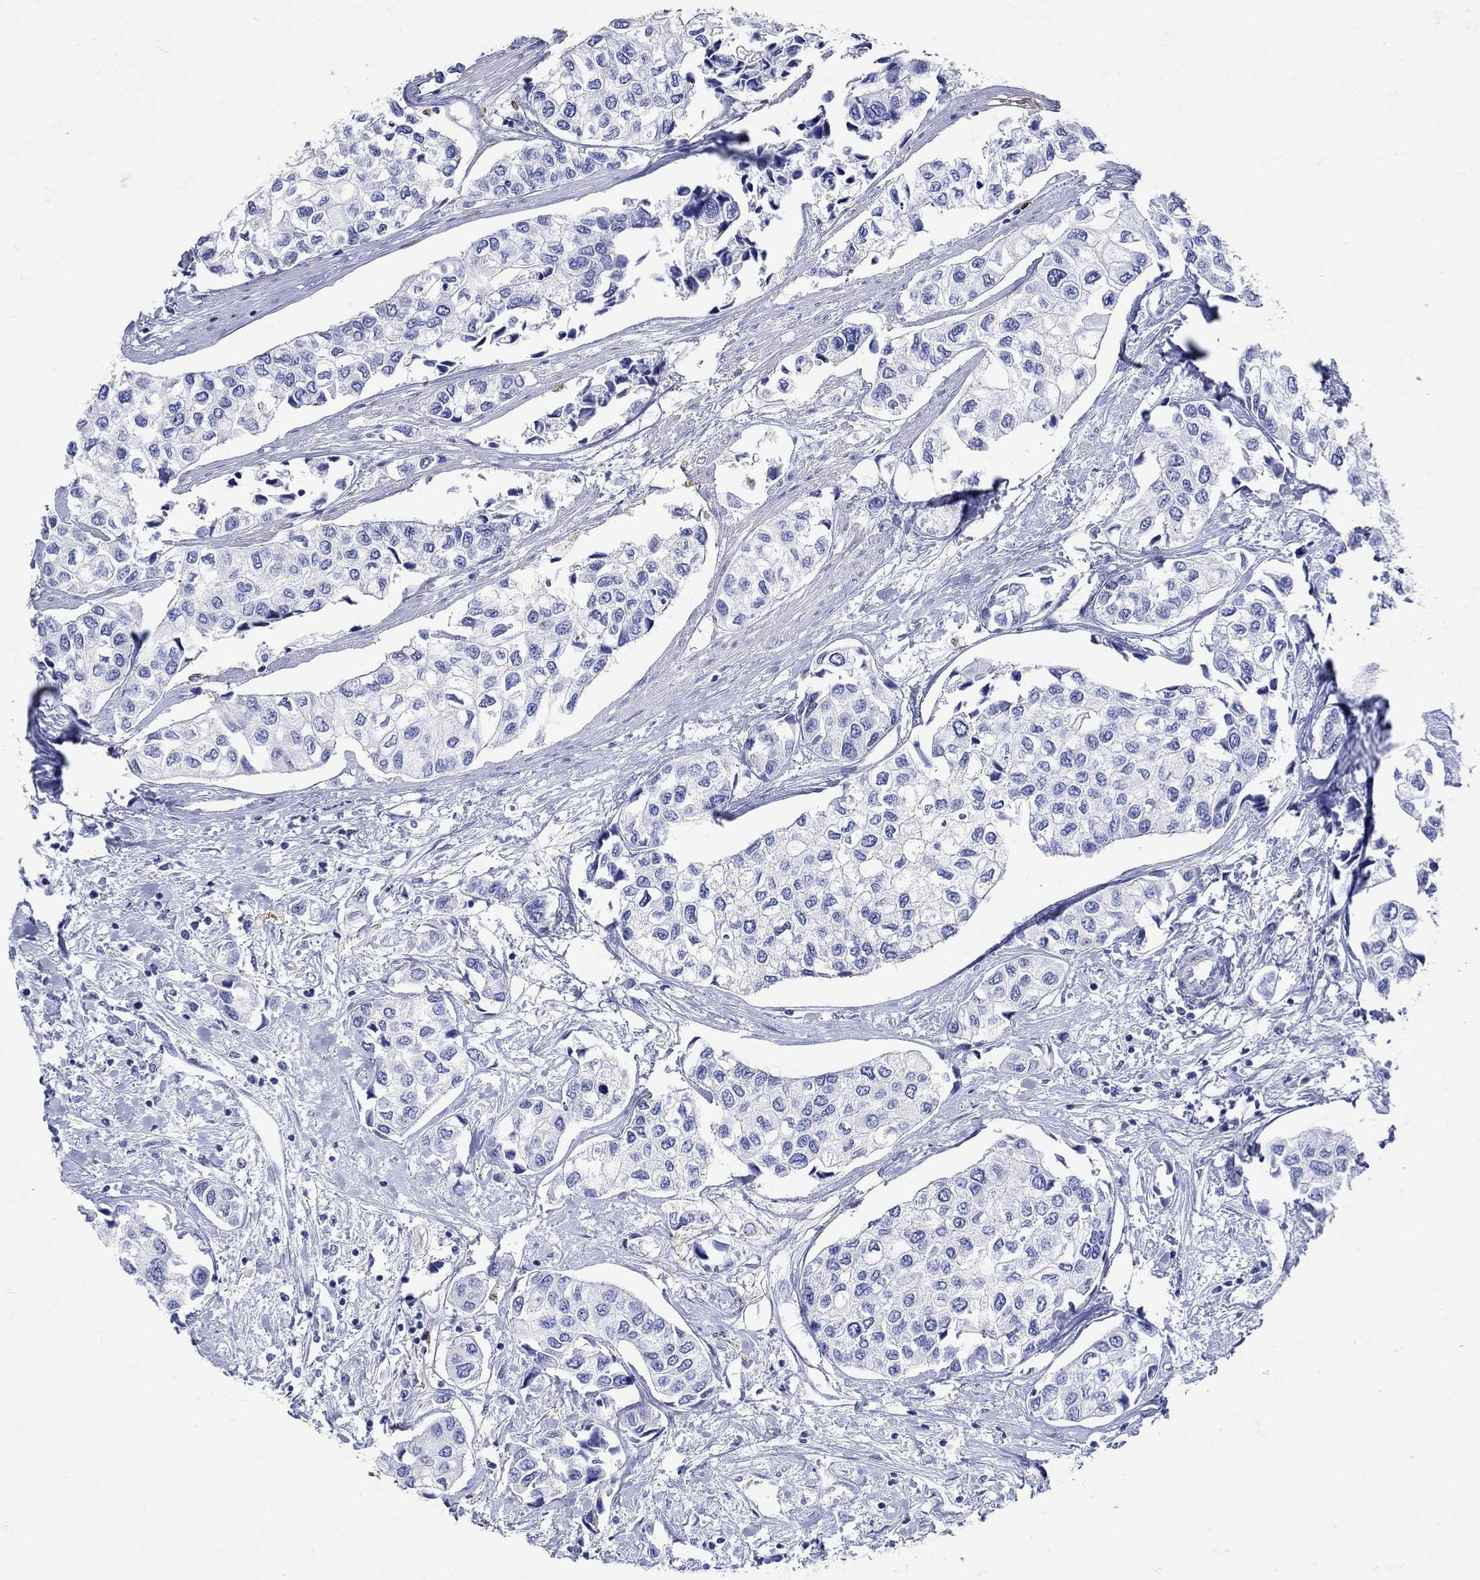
{"staining": {"intensity": "negative", "quantity": "none", "location": "none"}, "tissue": "urothelial cancer", "cell_type": "Tumor cells", "image_type": "cancer", "snomed": [{"axis": "morphology", "description": "Urothelial carcinoma, High grade"}, {"axis": "topography", "description": "Urinary bladder"}], "caption": "Urothelial cancer was stained to show a protein in brown. There is no significant staining in tumor cells.", "gene": "LINGO3", "patient": {"sex": "male", "age": 73}}